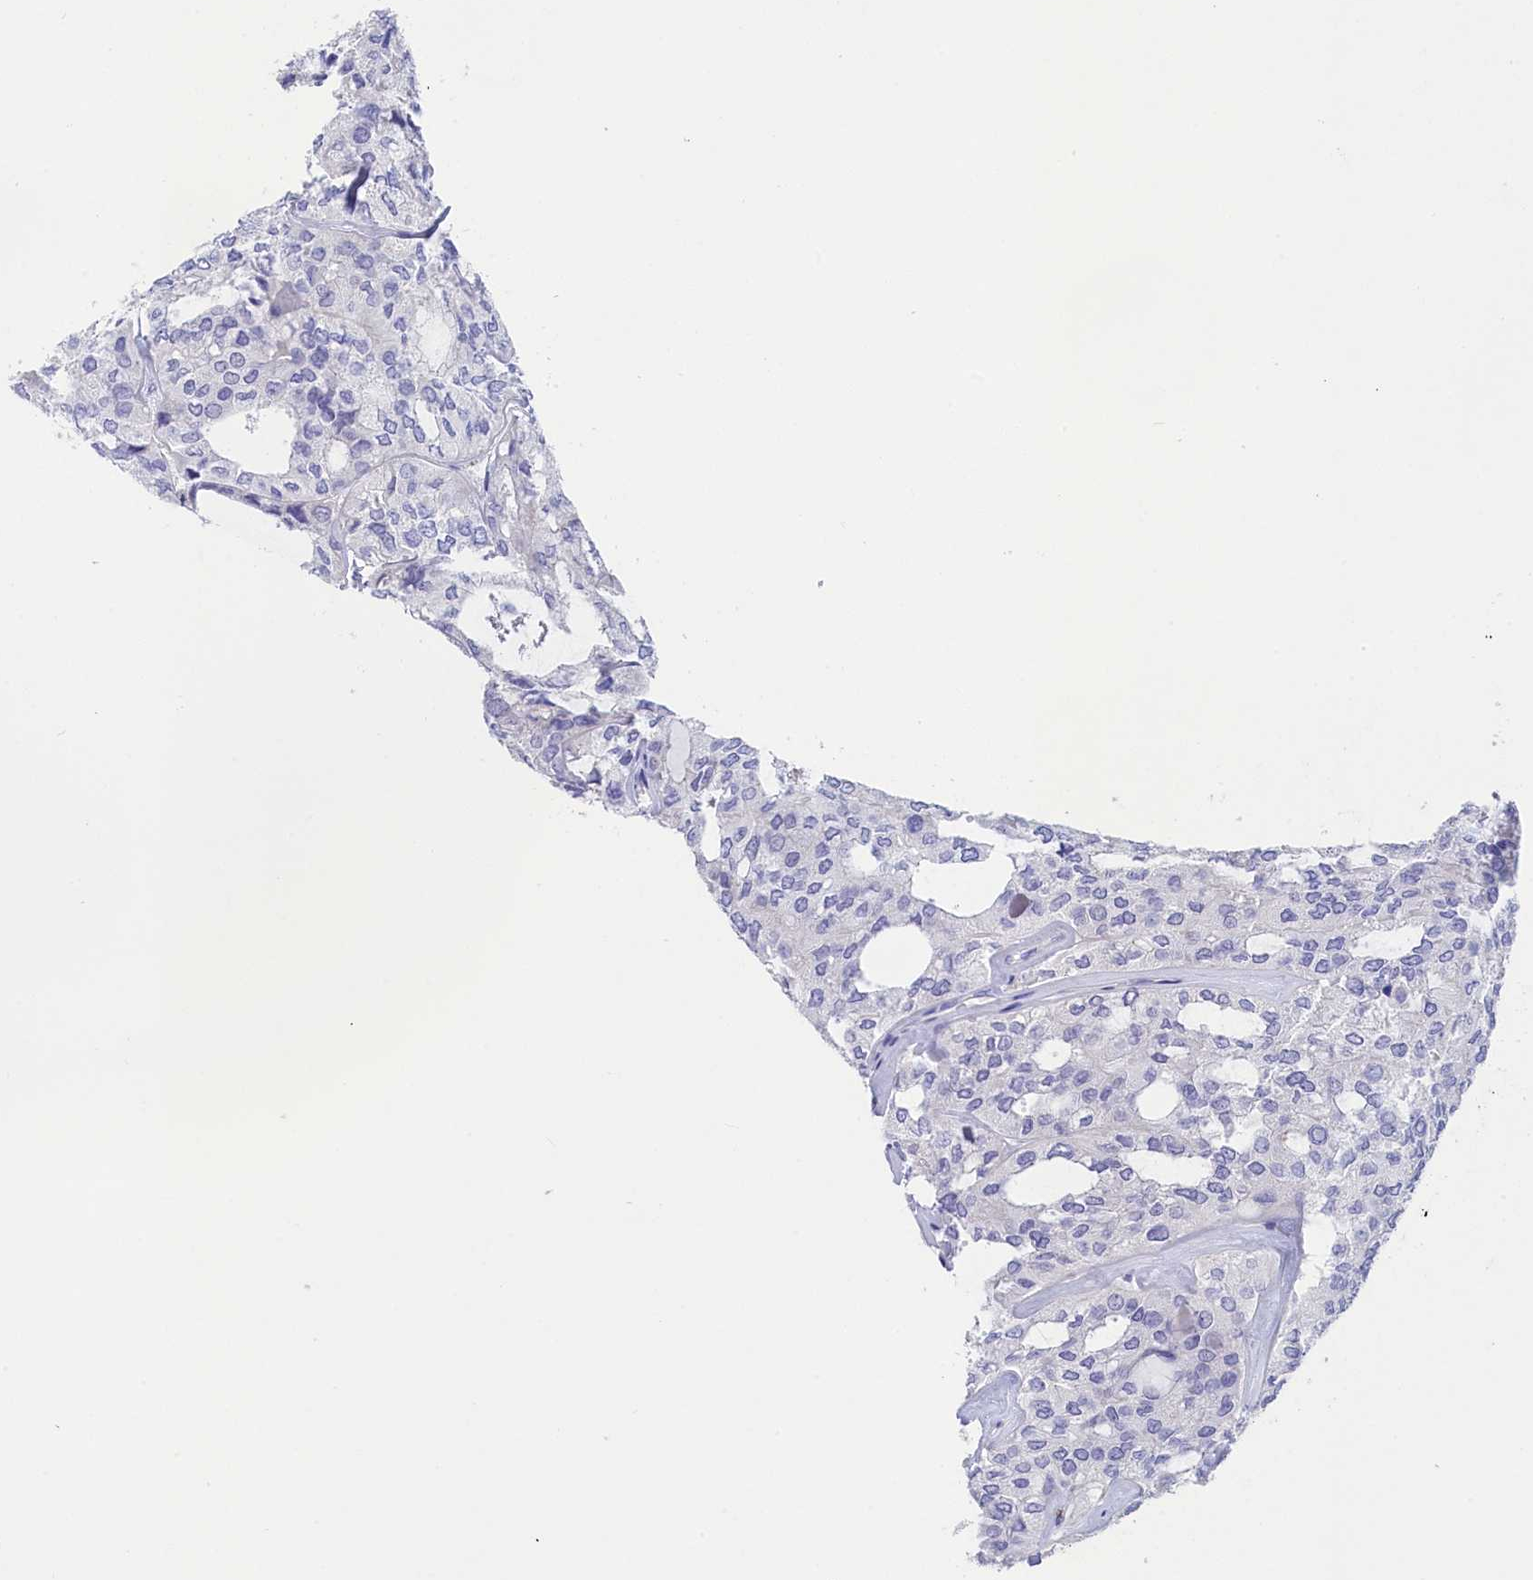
{"staining": {"intensity": "negative", "quantity": "none", "location": "none"}, "tissue": "thyroid cancer", "cell_type": "Tumor cells", "image_type": "cancer", "snomed": [{"axis": "morphology", "description": "Follicular adenoma carcinoma, NOS"}, {"axis": "topography", "description": "Thyroid gland"}], "caption": "This is an IHC micrograph of thyroid follicular adenoma carcinoma. There is no positivity in tumor cells.", "gene": "PRDM12", "patient": {"sex": "male", "age": 75}}